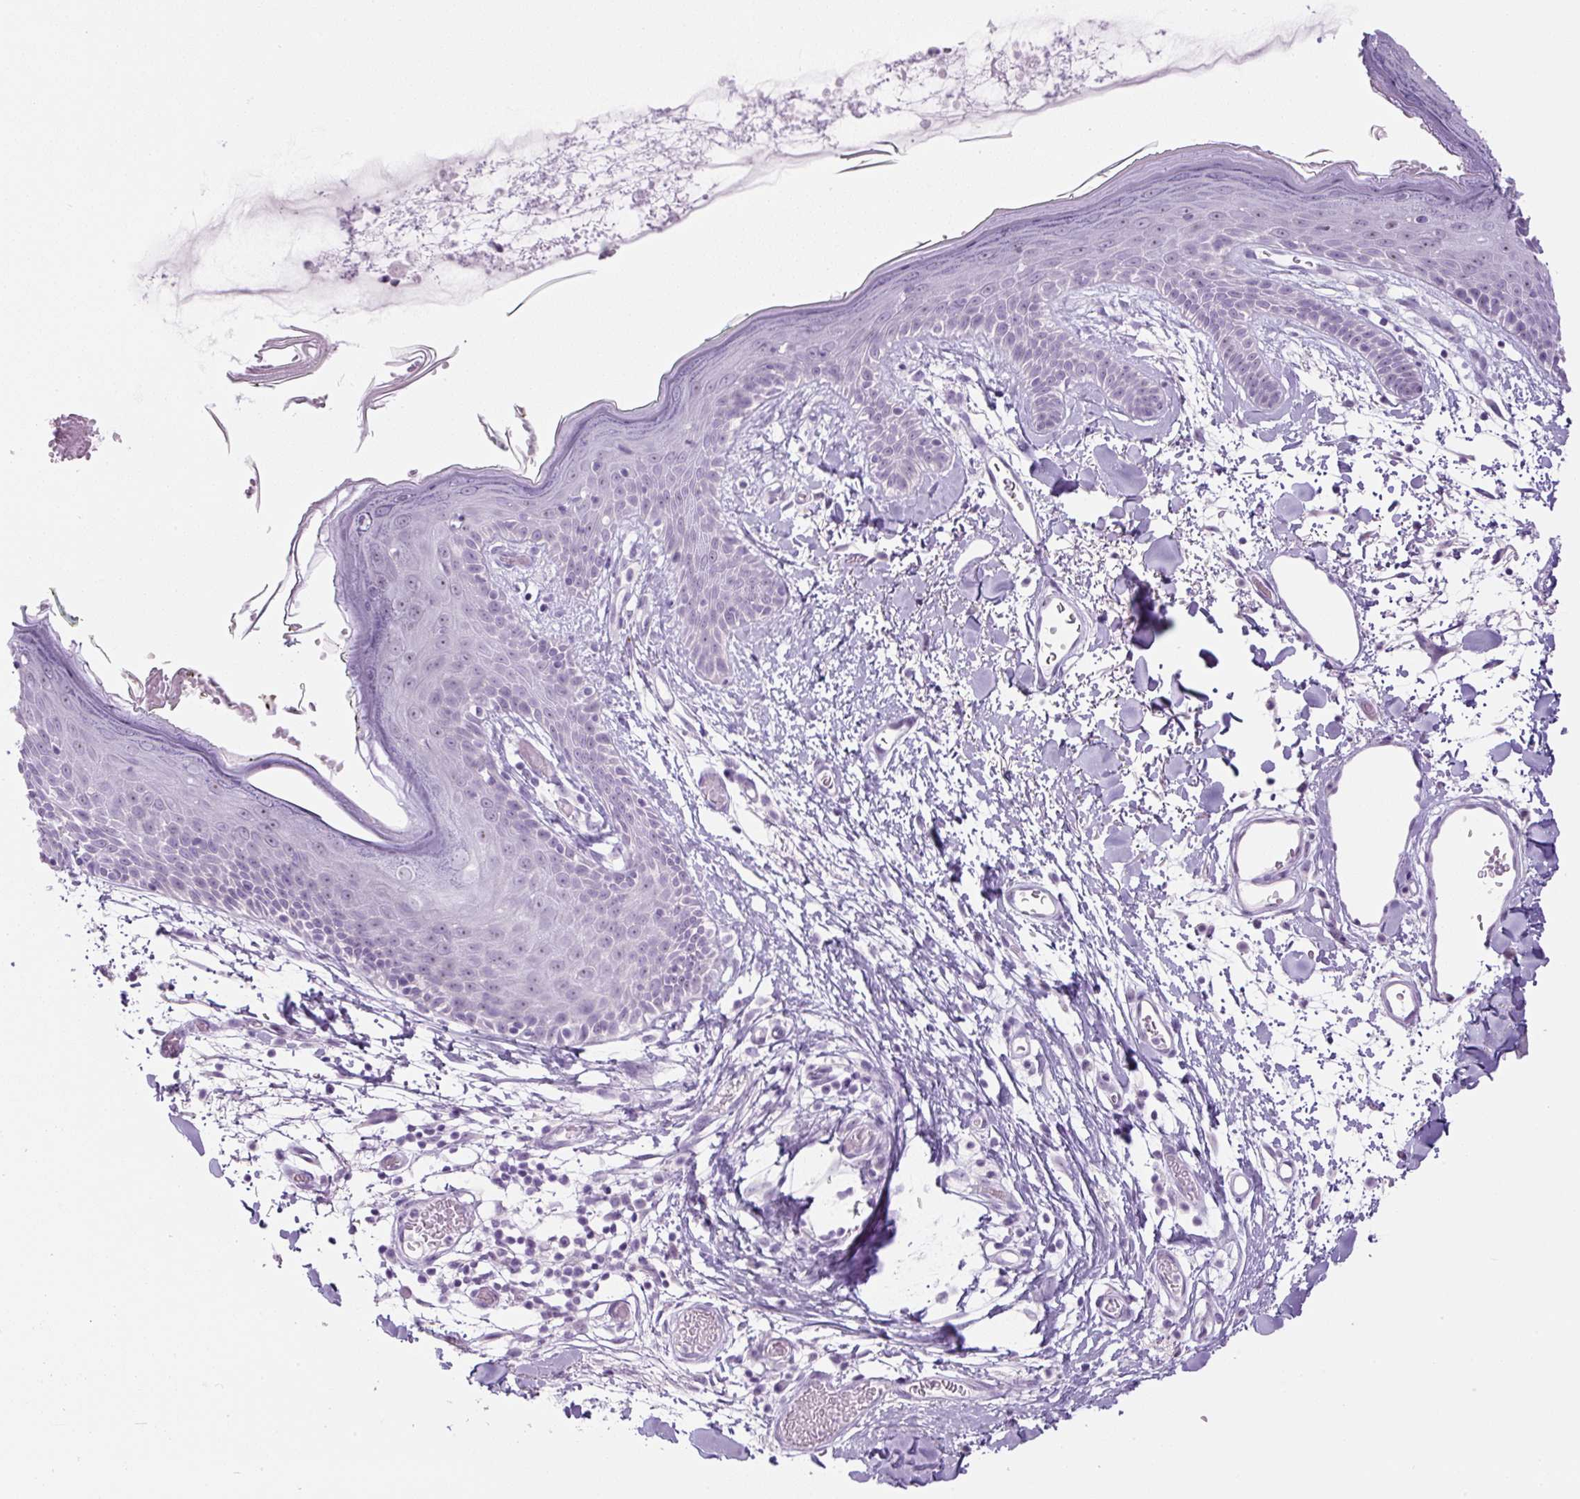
{"staining": {"intensity": "negative", "quantity": "none", "location": "none"}, "tissue": "skin", "cell_type": "Fibroblasts", "image_type": "normal", "snomed": [{"axis": "morphology", "description": "Normal tissue, NOS"}, {"axis": "topography", "description": "Skin"}], "caption": "Immunohistochemistry (IHC) of normal human skin shows no expression in fibroblasts.", "gene": "TMEM151B", "patient": {"sex": "male", "age": 79}}